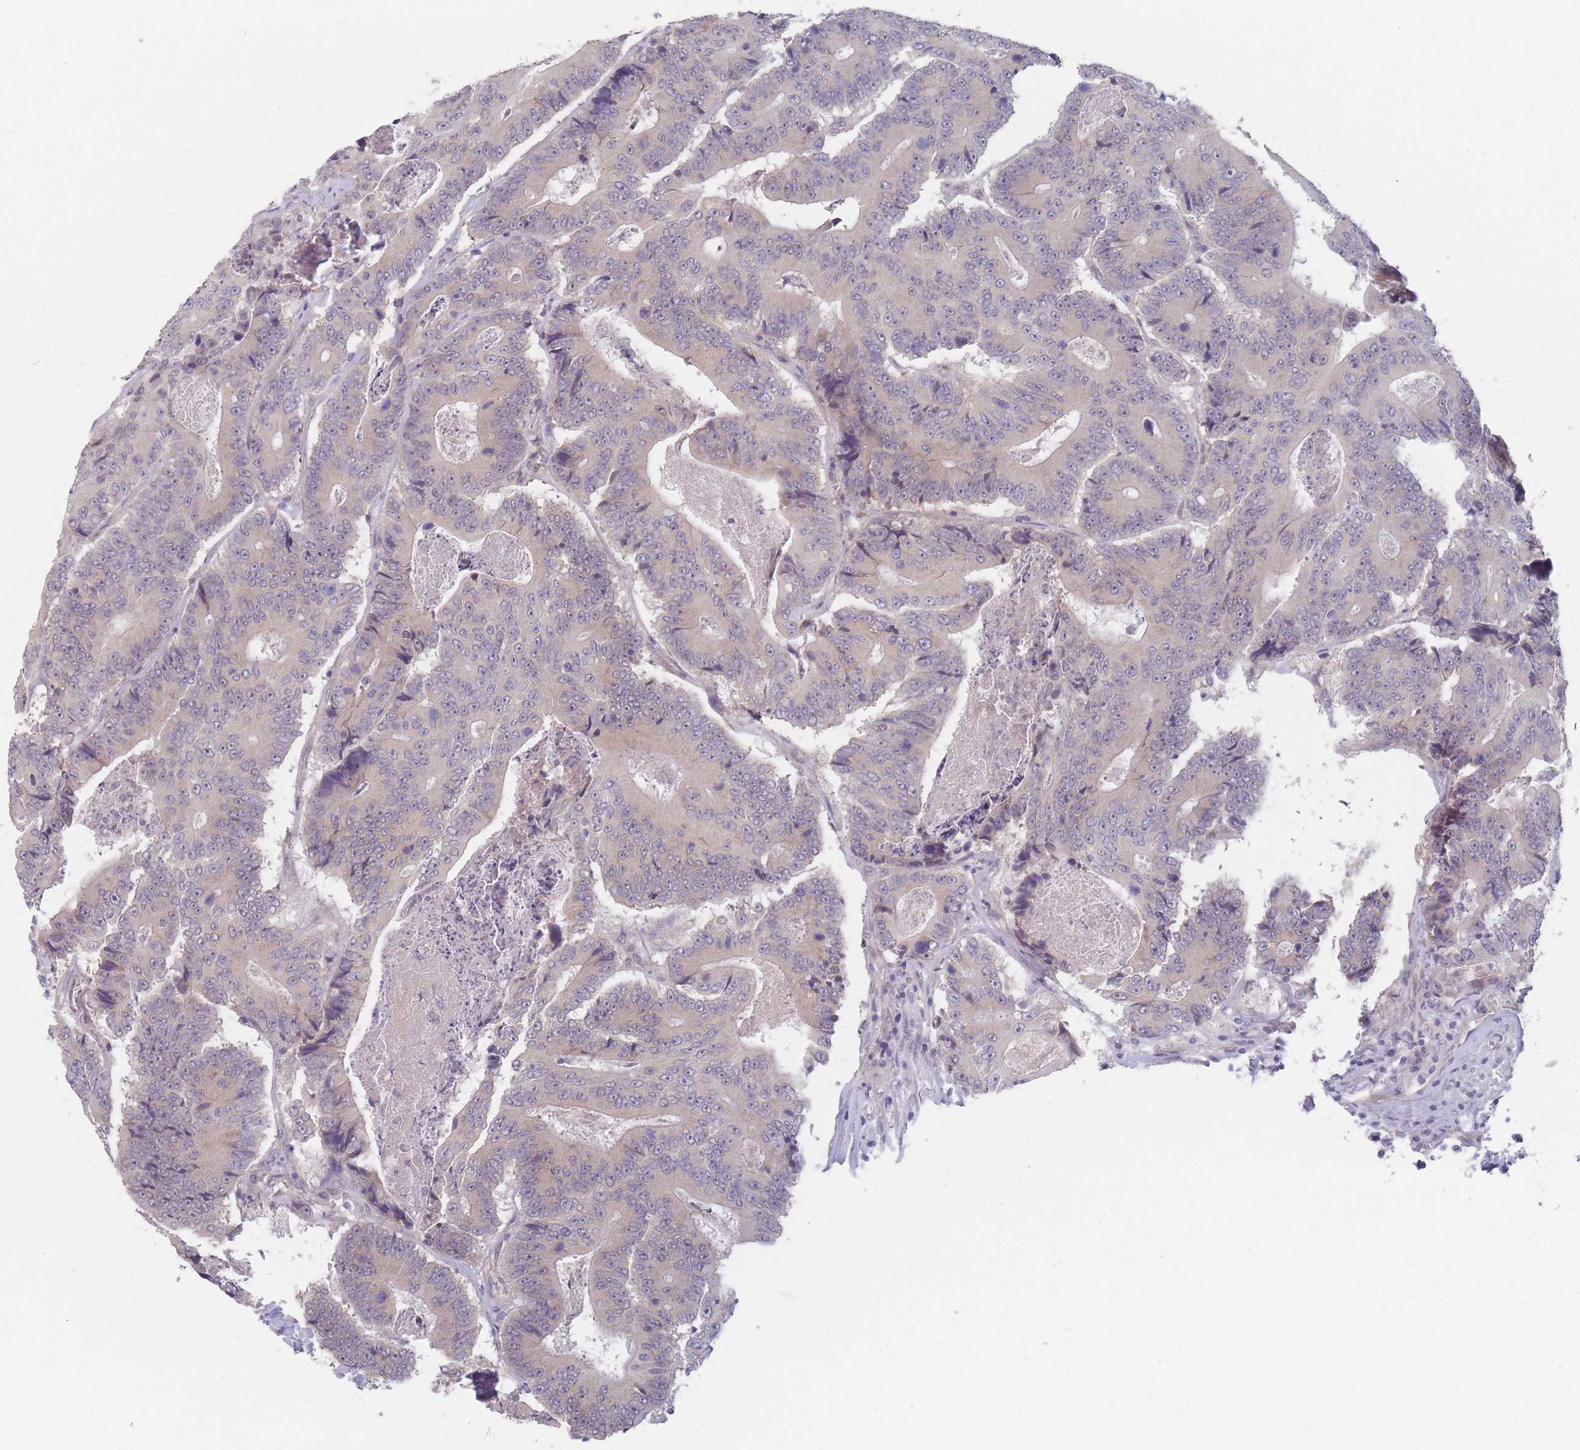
{"staining": {"intensity": "negative", "quantity": "none", "location": "none"}, "tissue": "colorectal cancer", "cell_type": "Tumor cells", "image_type": "cancer", "snomed": [{"axis": "morphology", "description": "Adenocarcinoma, NOS"}, {"axis": "topography", "description": "Colon"}], "caption": "There is no significant positivity in tumor cells of adenocarcinoma (colorectal).", "gene": "ANKRD10", "patient": {"sex": "male", "age": 83}}